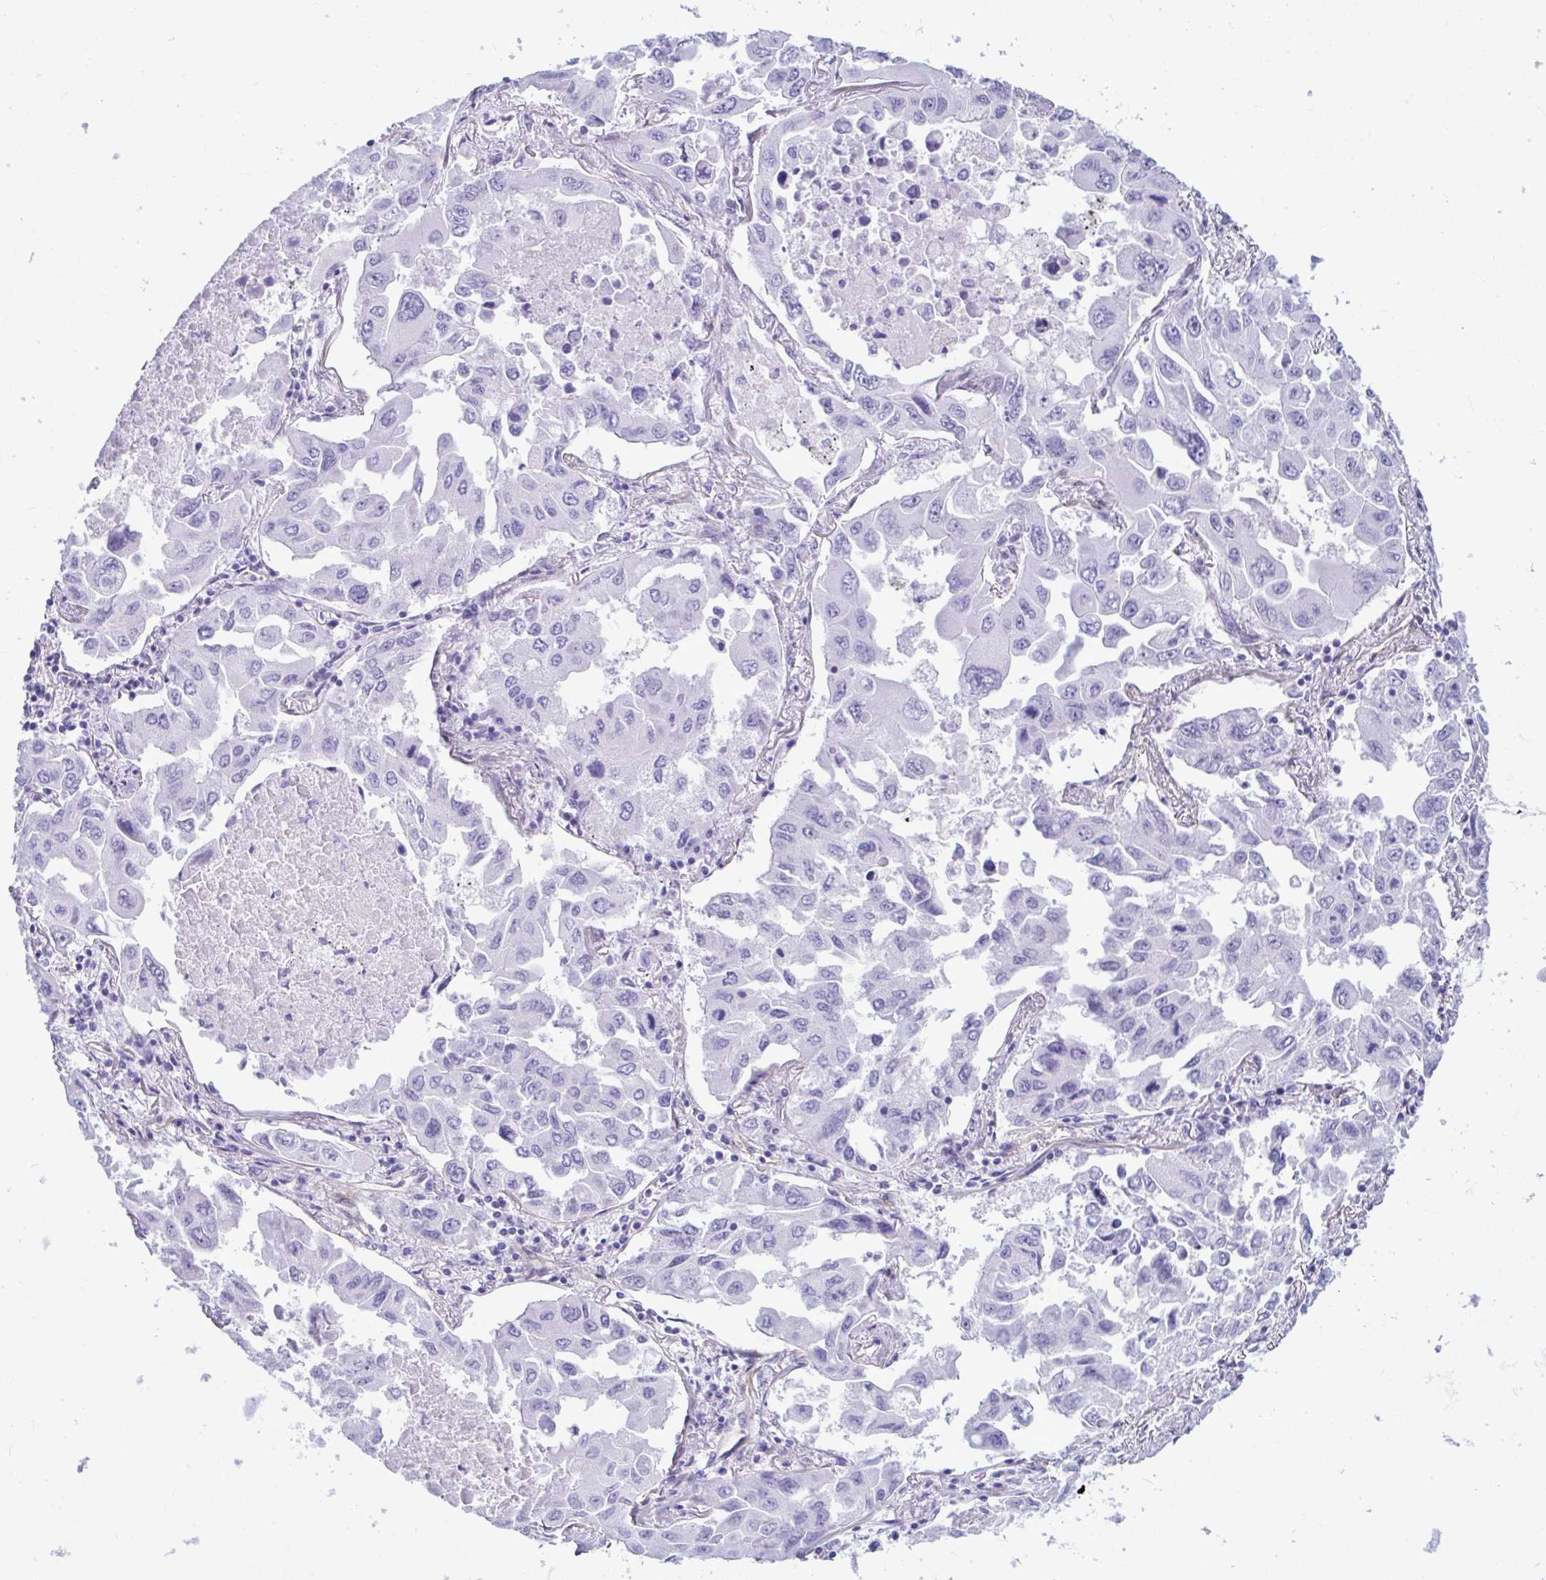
{"staining": {"intensity": "negative", "quantity": "none", "location": "none"}, "tissue": "lung cancer", "cell_type": "Tumor cells", "image_type": "cancer", "snomed": [{"axis": "morphology", "description": "Adenocarcinoma, NOS"}, {"axis": "topography", "description": "Lung"}], "caption": "A histopathology image of human lung cancer is negative for staining in tumor cells.", "gene": "LIMS2", "patient": {"sex": "male", "age": 64}}